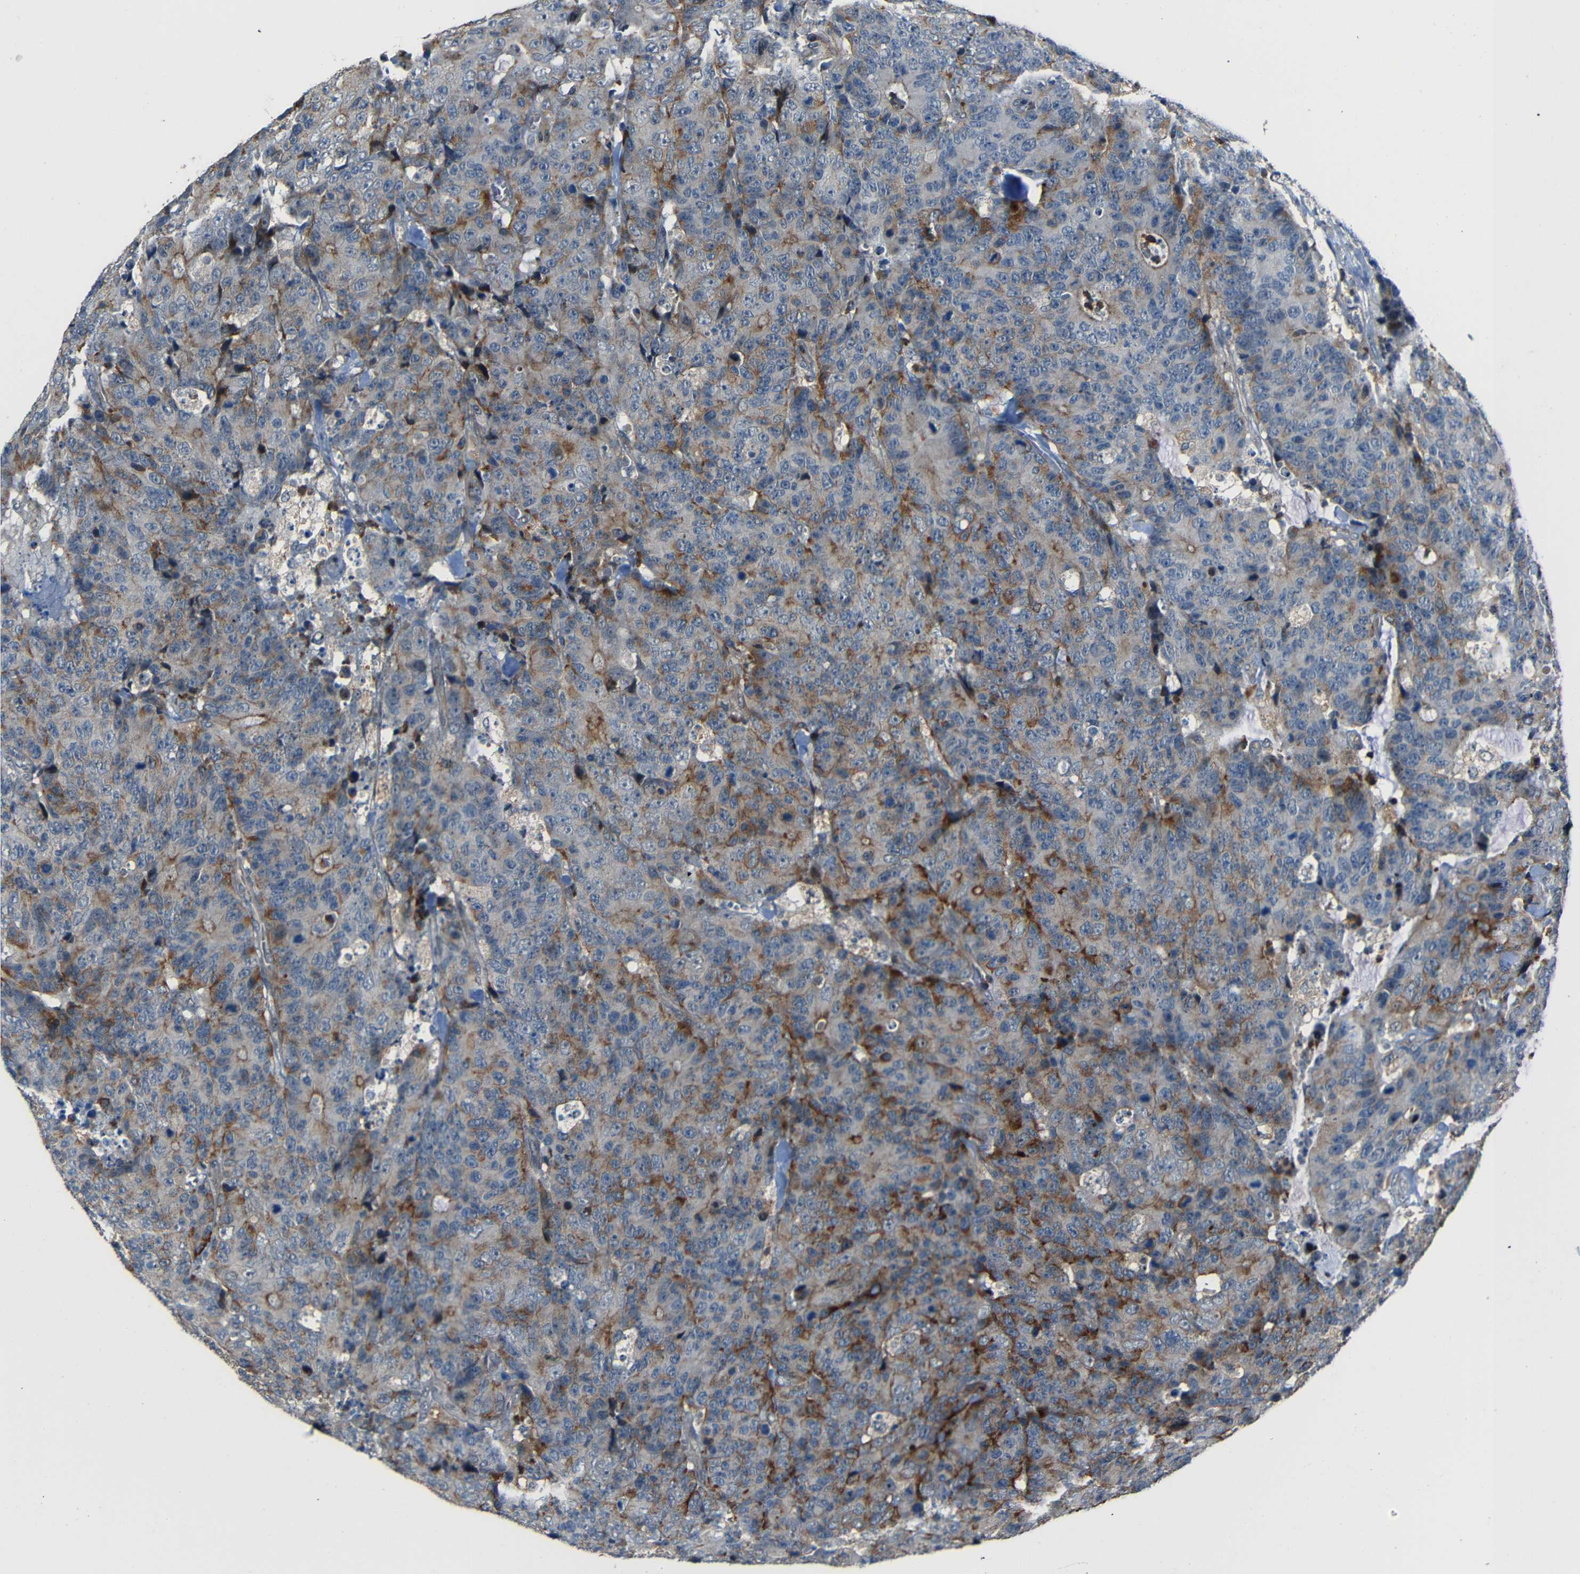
{"staining": {"intensity": "moderate", "quantity": "25%-75%", "location": "cytoplasmic/membranous"}, "tissue": "colorectal cancer", "cell_type": "Tumor cells", "image_type": "cancer", "snomed": [{"axis": "morphology", "description": "Adenocarcinoma, NOS"}, {"axis": "topography", "description": "Colon"}], "caption": "Immunohistochemistry micrograph of neoplastic tissue: human colorectal cancer (adenocarcinoma) stained using immunohistochemistry (IHC) demonstrates medium levels of moderate protein expression localized specifically in the cytoplasmic/membranous of tumor cells, appearing as a cytoplasmic/membranous brown color.", "gene": "DNAJC5", "patient": {"sex": "female", "age": 86}}